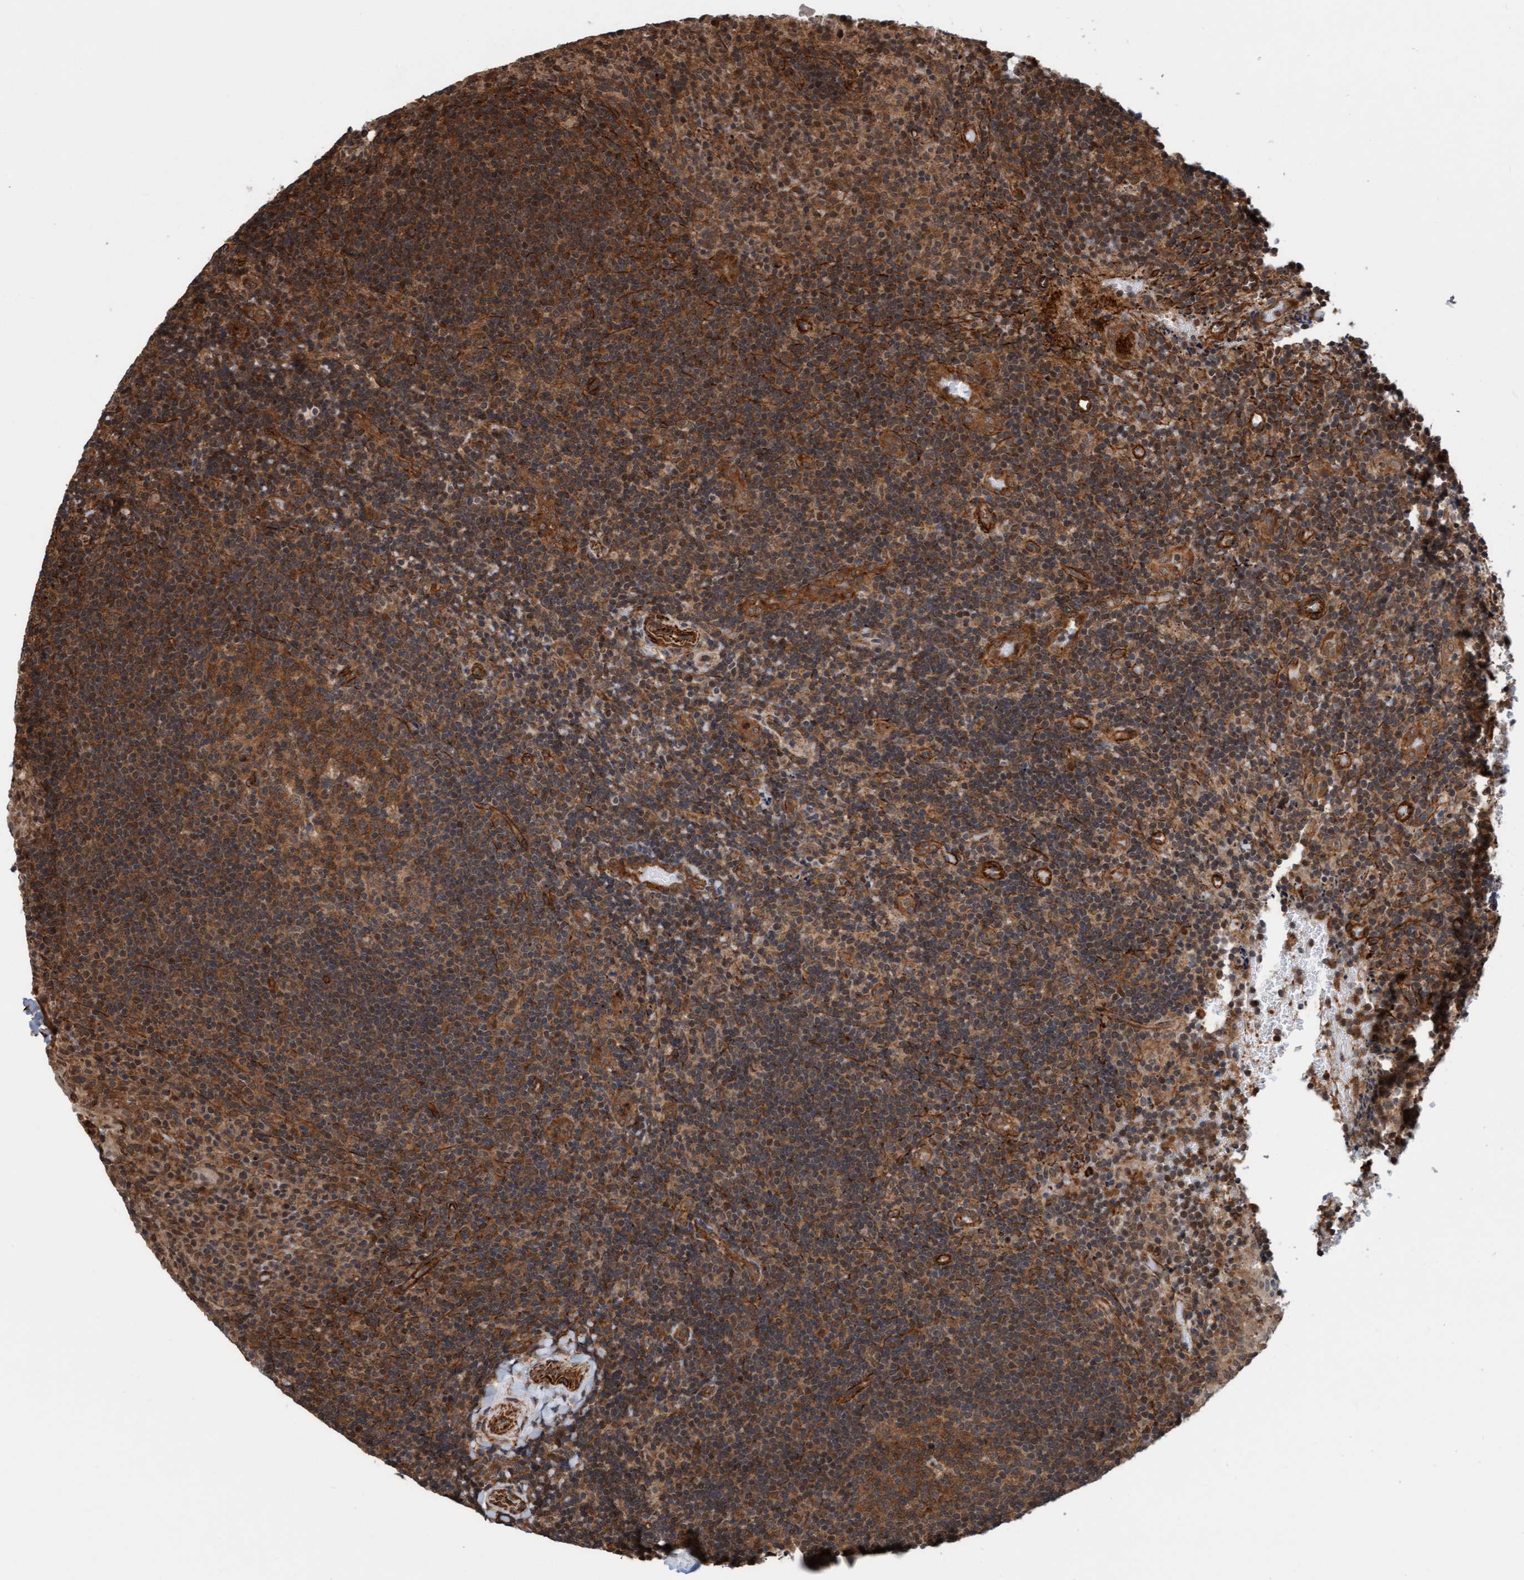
{"staining": {"intensity": "strong", "quantity": ">75%", "location": "cytoplasmic/membranous"}, "tissue": "lymphoma", "cell_type": "Tumor cells", "image_type": "cancer", "snomed": [{"axis": "morphology", "description": "Malignant lymphoma, non-Hodgkin's type, High grade"}, {"axis": "topography", "description": "Tonsil"}], "caption": "Protein staining by immunohistochemistry (IHC) reveals strong cytoplasmic/membranous staining in approximately >75% of tumor cells in high-grade malignant lymphoma, non-Hodgkin's type.", "gene": "STXBP4", "patient": {"sex": "female", "age": 36}}